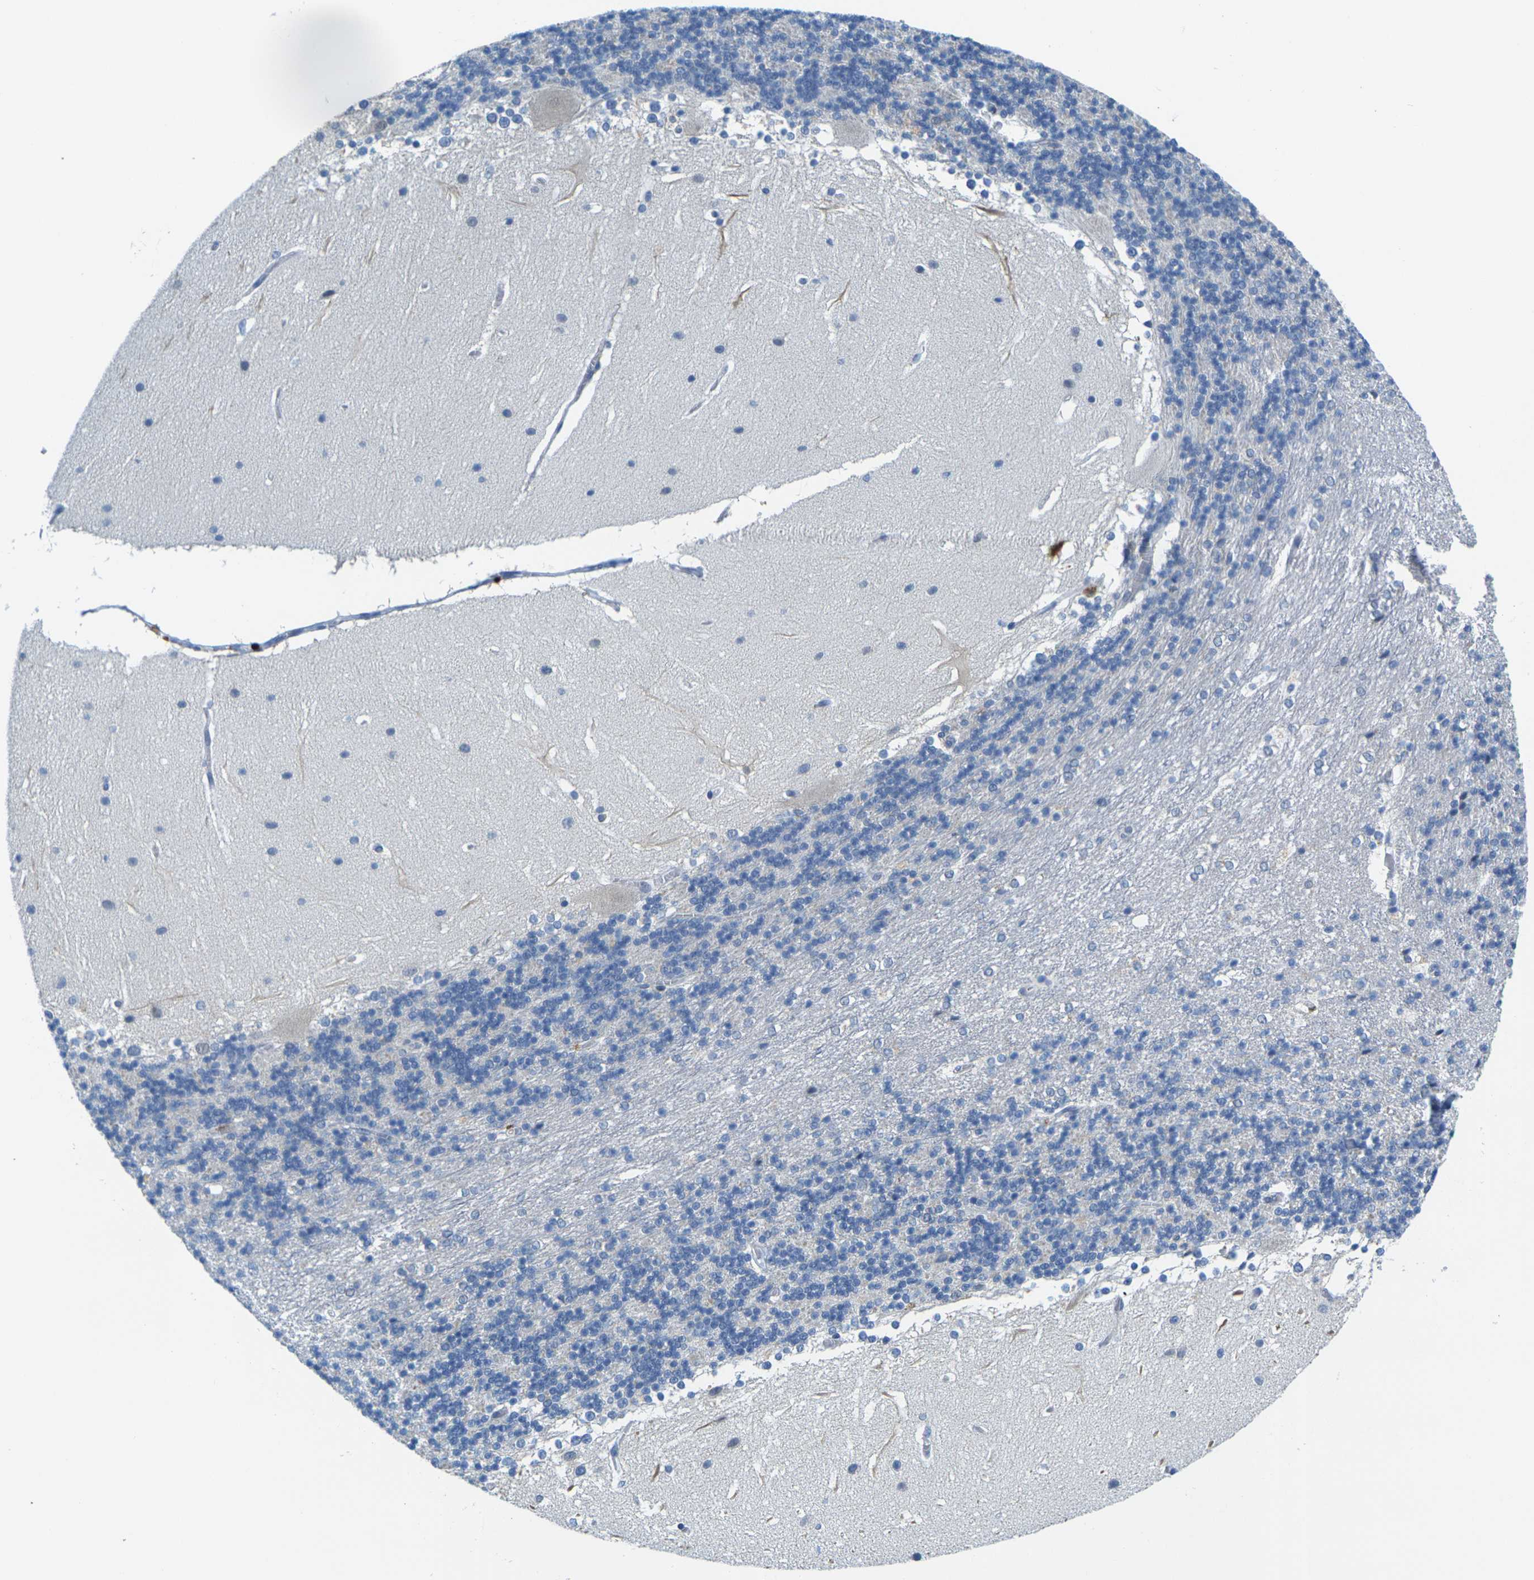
{"staining": {"intensity": "negative", "quantity": "none", "location": "none"}, "tissue": "cerebellum", "cell_type": "Cells in granular layer", "image_type": "normal", "snomed": [{"axis": "morphology", "description": "Normal tissue, NOS"}, {"axis": "topography", "description": "Cerebellum"}], "caption": "IHC photomicrograph of unremarkable human cerebellum stained for a protein (brown), which demonstrates no positivity in cells in granular layer.", "gene": "CD3D", "patient": {"sex": "female", "age": 19}}